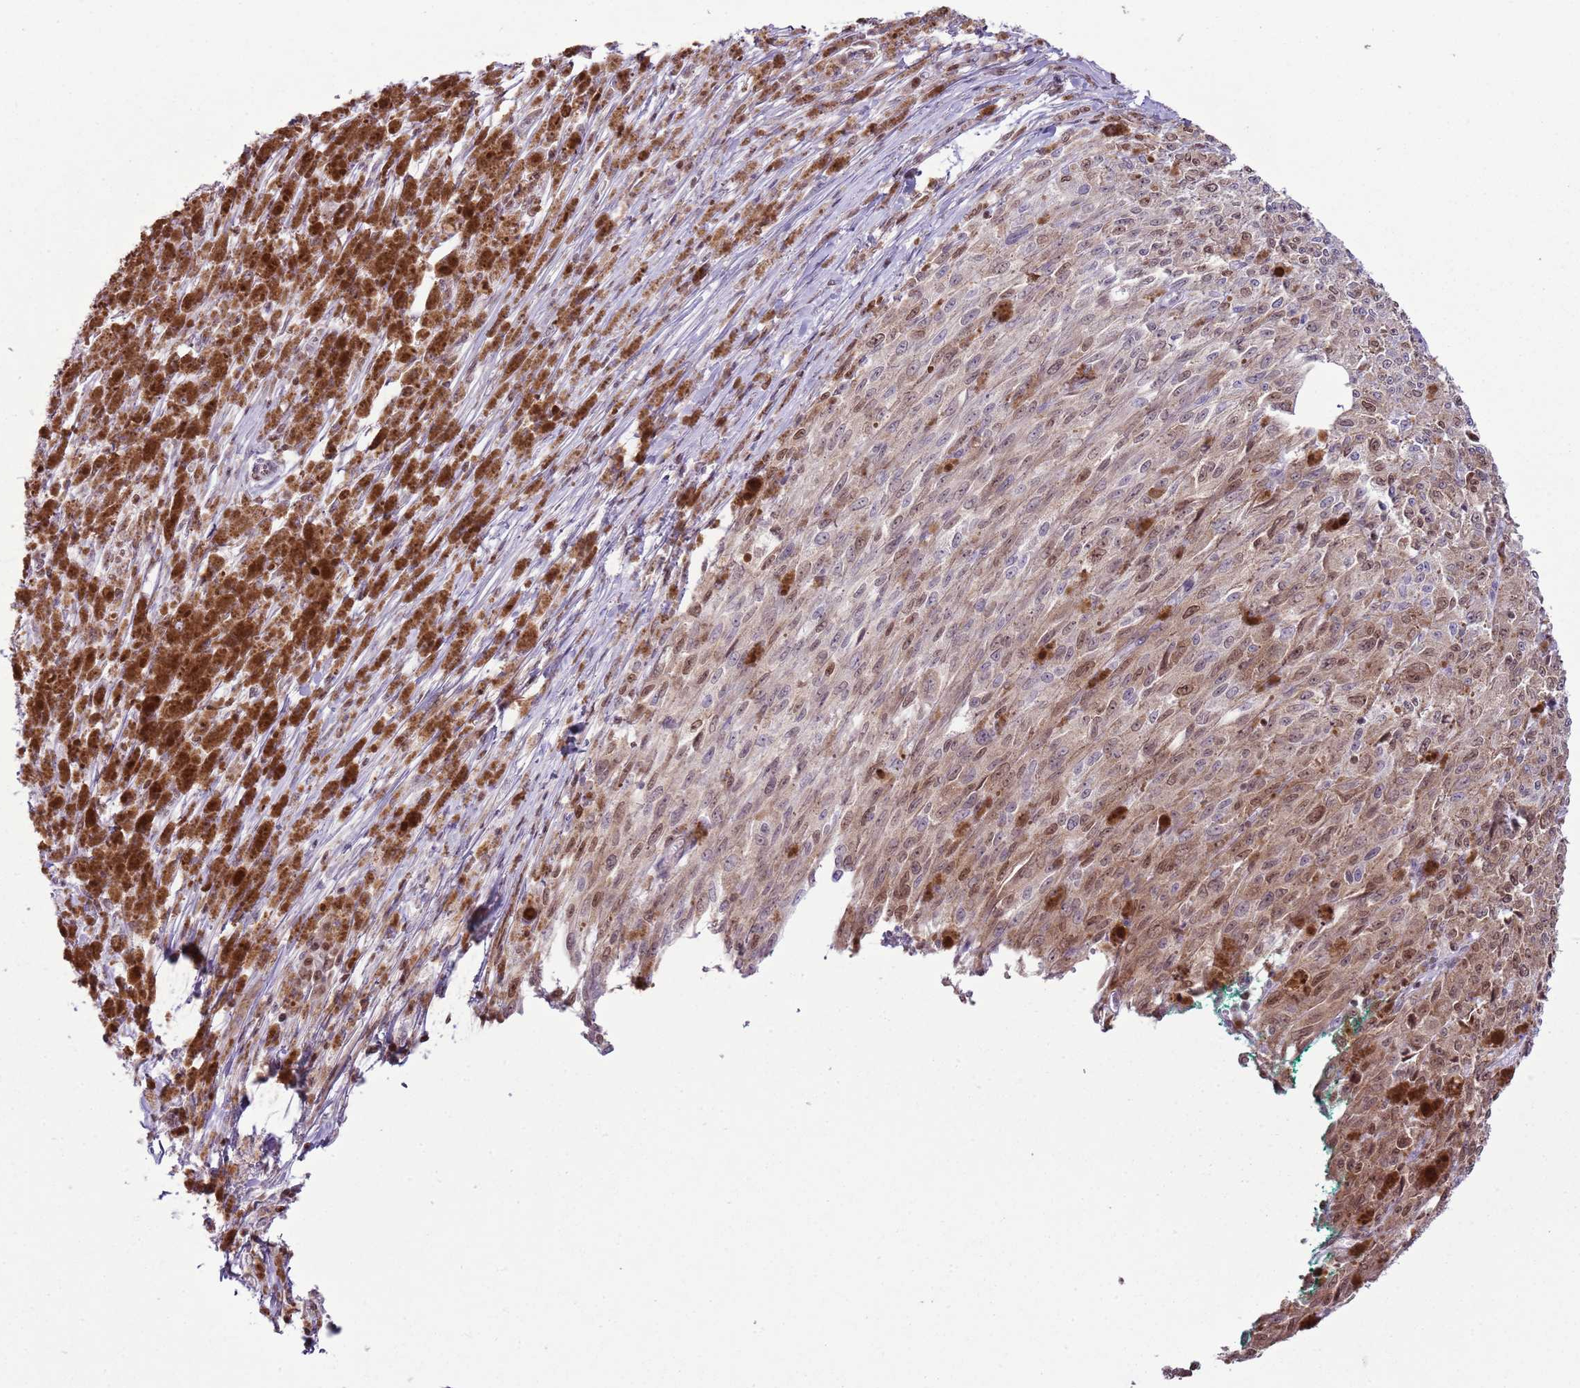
{"staining": {"intensity": "weak", "quantity": ">75%", "location": "cytoplasmic/membranous,nuclear"}, "tissue": "melanoma", "cell_type": "Tumor cells", "image_type": "cancer", "snomed": [{"axis": "morphology", "description": "Malignant melanoma, NOS"}, {"axis": "topography", "description": "Skin"}], "caption": "This micrograph reveals immunohistochemistry (IHC) staining of malignant melanoma, with low weak cytoplasmic/membranous and nuclear positivity in approximately >75% of tumor cells.", "gene": "SELENOH", "patient": {"sex": "female", "age": 52}}